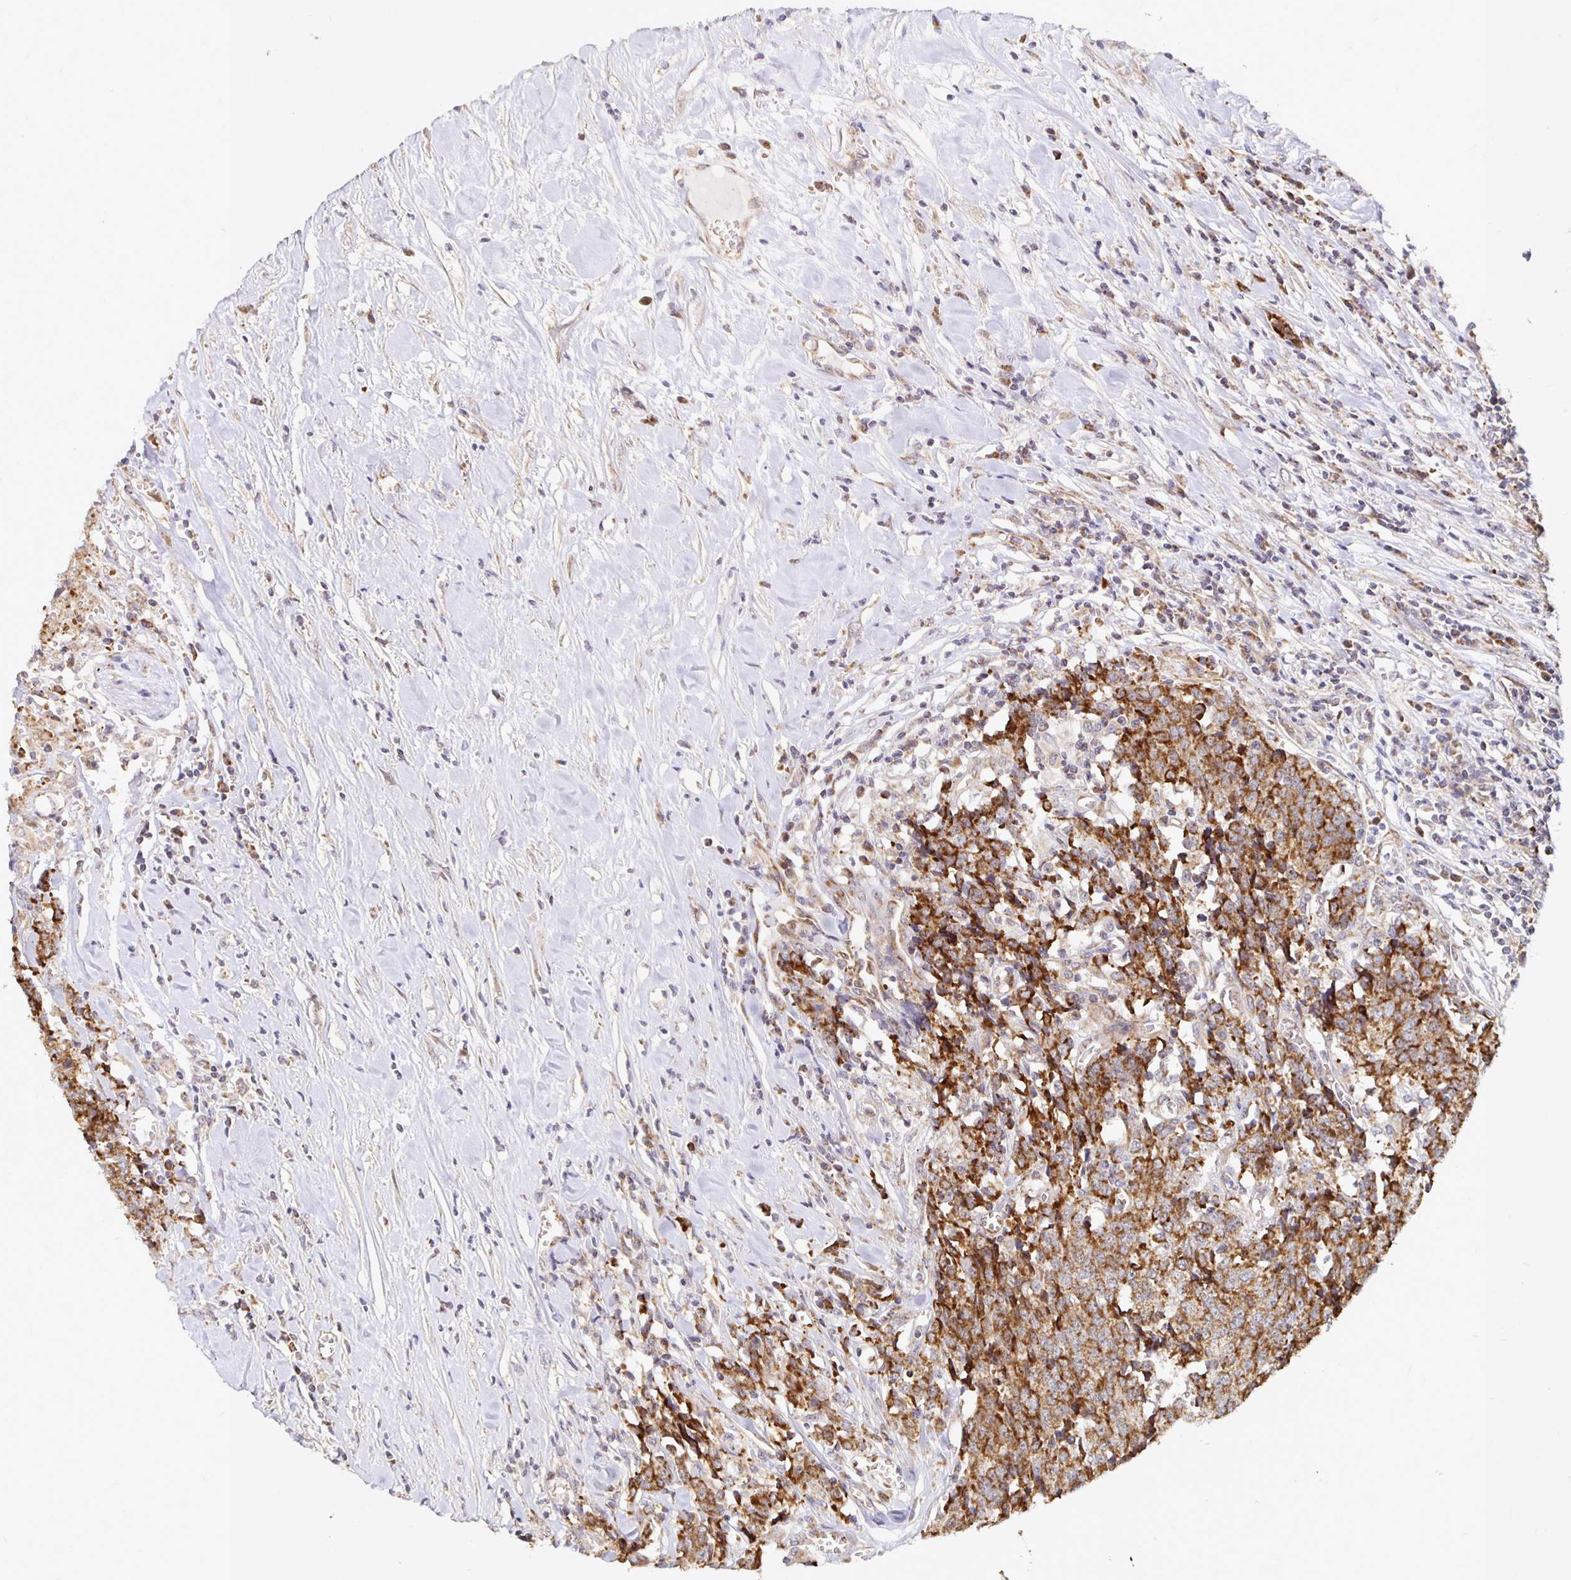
{"staining": {"intensity": "strong", "quantity": ">75%", "location": "cytoplasmic/membranous"}, "tissue": "prostate cancer", "cell_type": "Tumor cells", "image_type": "cancer", "snomed": [{"axis": "morphology", "description": "Adenocarcinoma, High grade"}, {"axis": "topography", "description": "Prostate and seminal vesicle, NOS"}], "caption": "Protein expression analysis of human prostate adenocarcinoma (high-grade) reveals strong cytoplasmic/membranous positivity in approximately >75% of tumor cells. (Brightfield microscopy of DAB IHC at high magnification).", "gene": "MRPL28", "patient": {"sex": "male", "age": 60}}